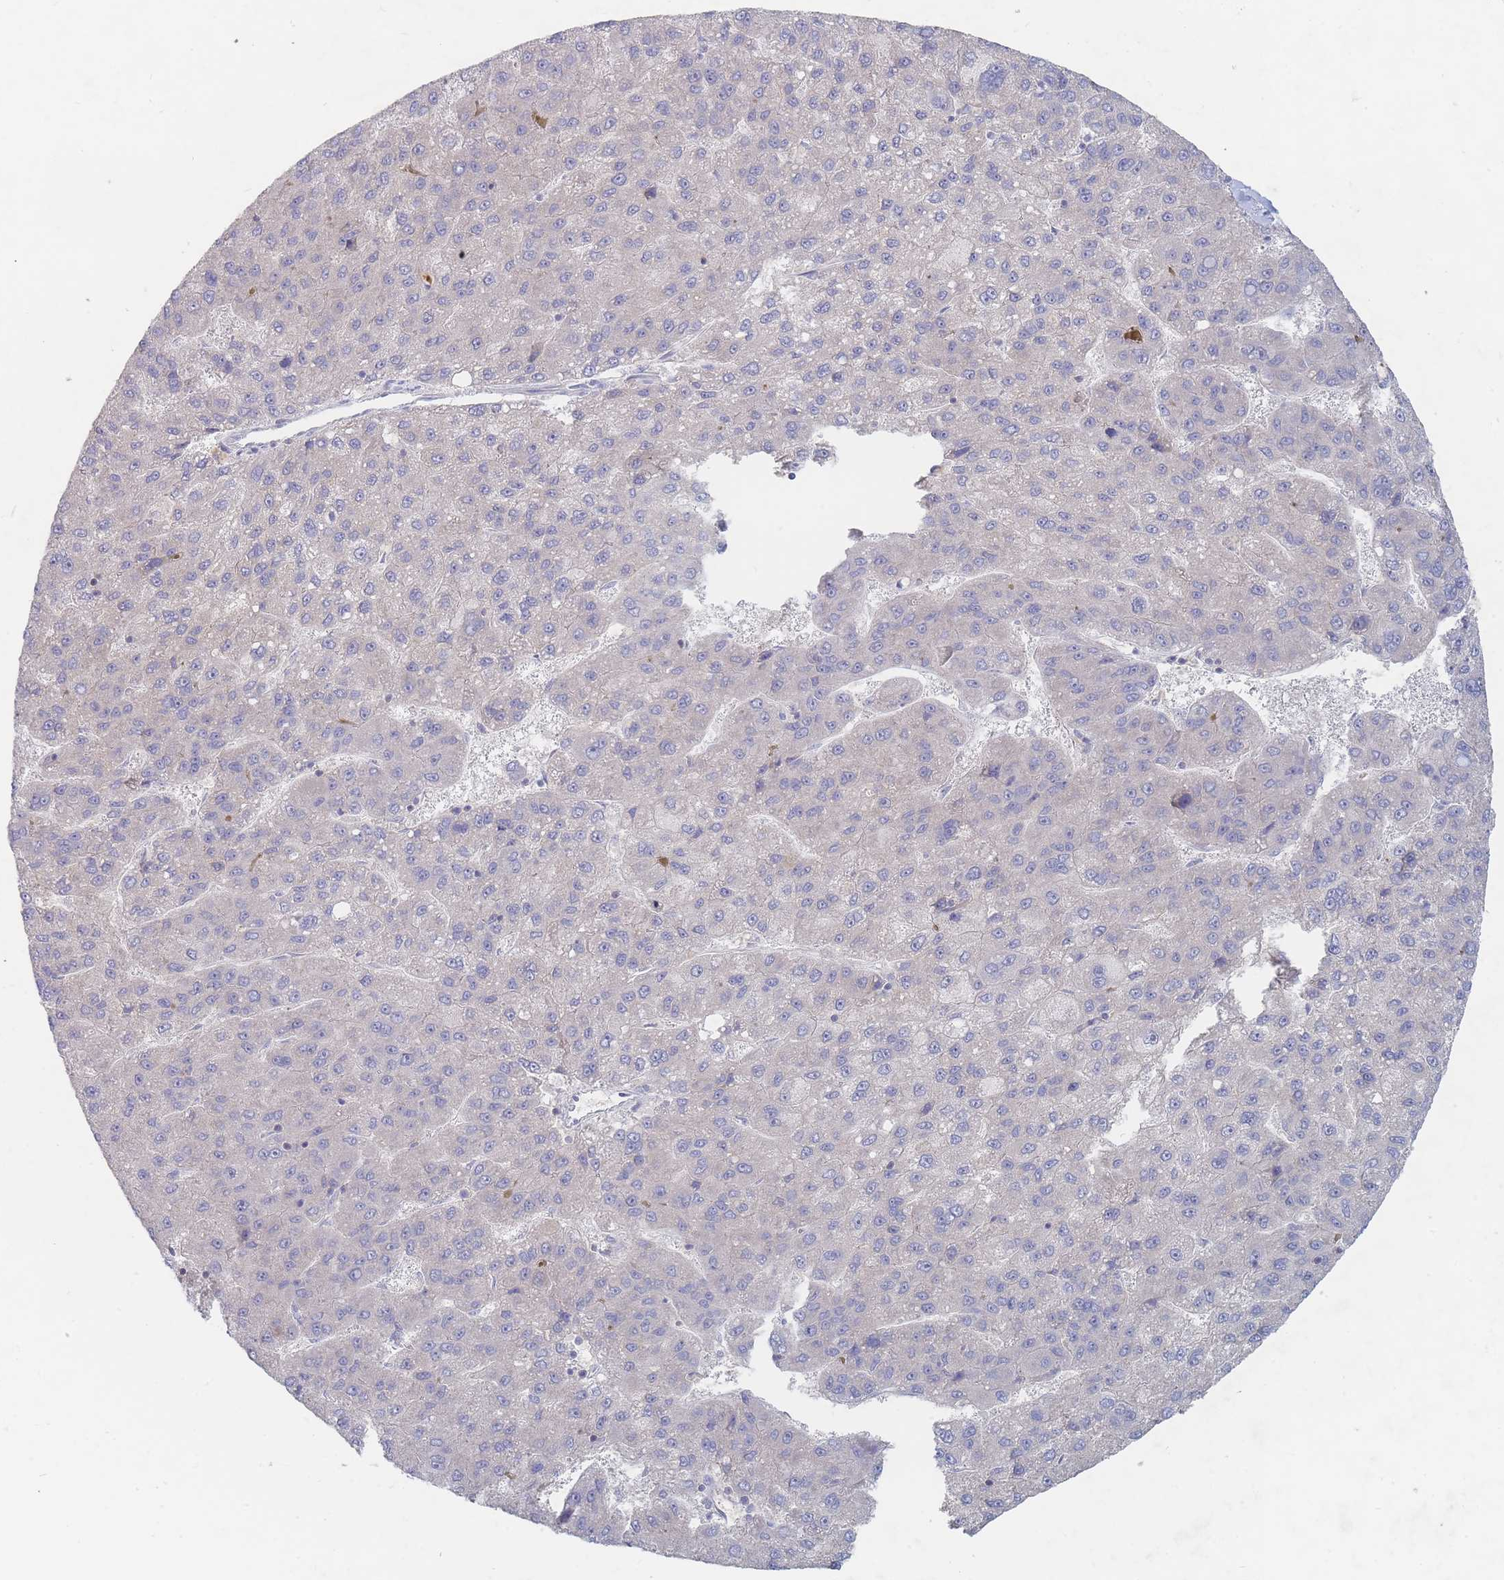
{"staining": {"intensity": "negative", "quantity": "none", "location": "none"}, "tissue": "liver cancer", "cell_type": "Tumor cells", "image_type": "cancer", "snomed": [{"axis": "morphology", "description": "Carcinoma, Hepatocellular, NOS"}, {"axis": "topography", "description": "Liver"}], "caption": "IHC of human liver hepatocellular carcinoma reveals no positivity in tumor cells.", "gene": "PPP6C", "patient": {"sex": "female", "age": 82}}